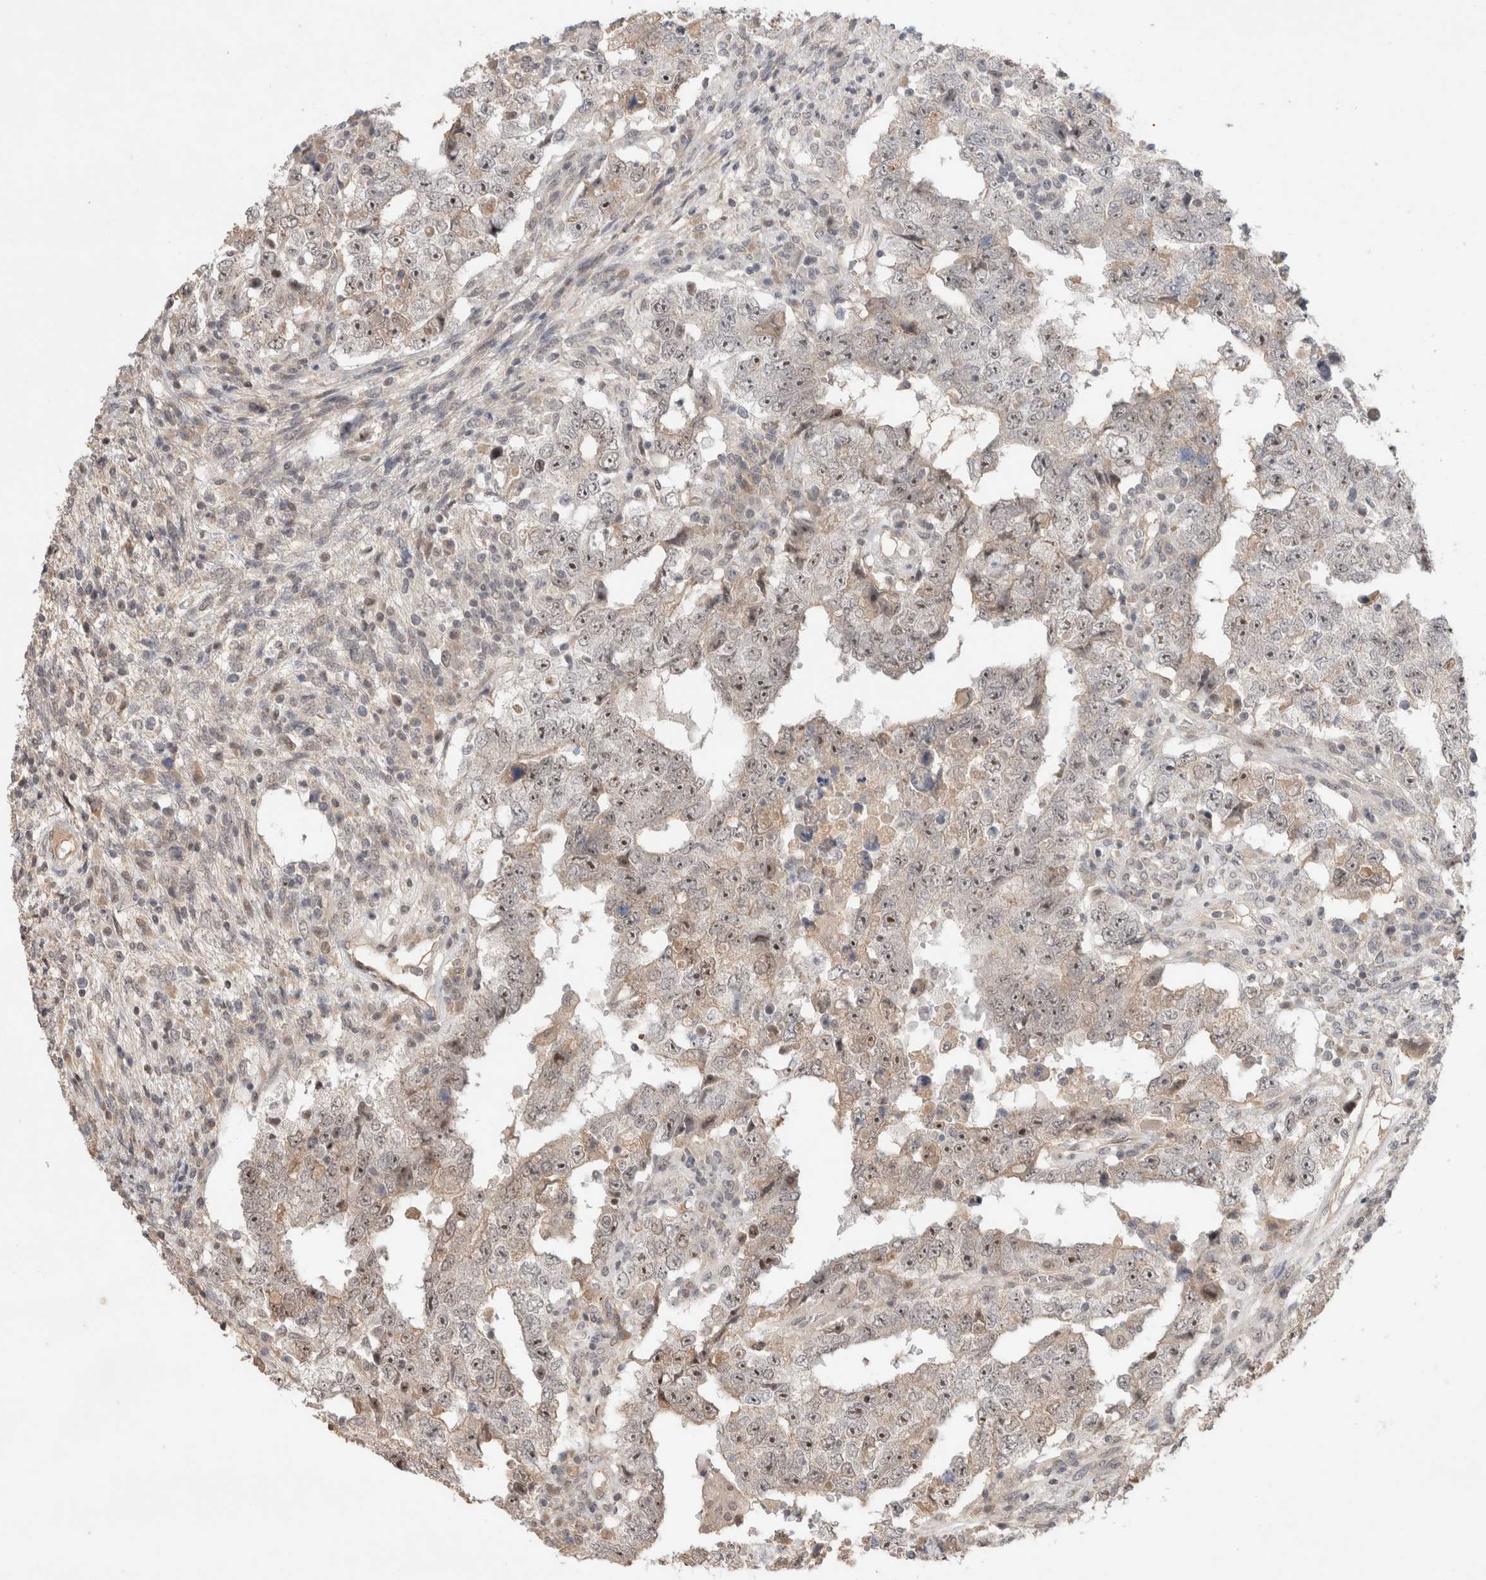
{"staining": {"intensity": "negative", "quantity": "none", "location": "none"}, "tissue": "testis cancer", "cell_type": "Tumor cells", "image_type": "cancer", "snomed": [{"axis": "morphology", "description": "Carcinoma, Embryonal, NOS"}, {"axis": "topography", "description": "Testis"}], "caption": "The immunohistochemistry histopathology image has no significant staining in tumor cells of embryonal carcinoma (testis) tissue.", "gene": "SYDE2", "patient": {"sex": "male", "age": 26}}